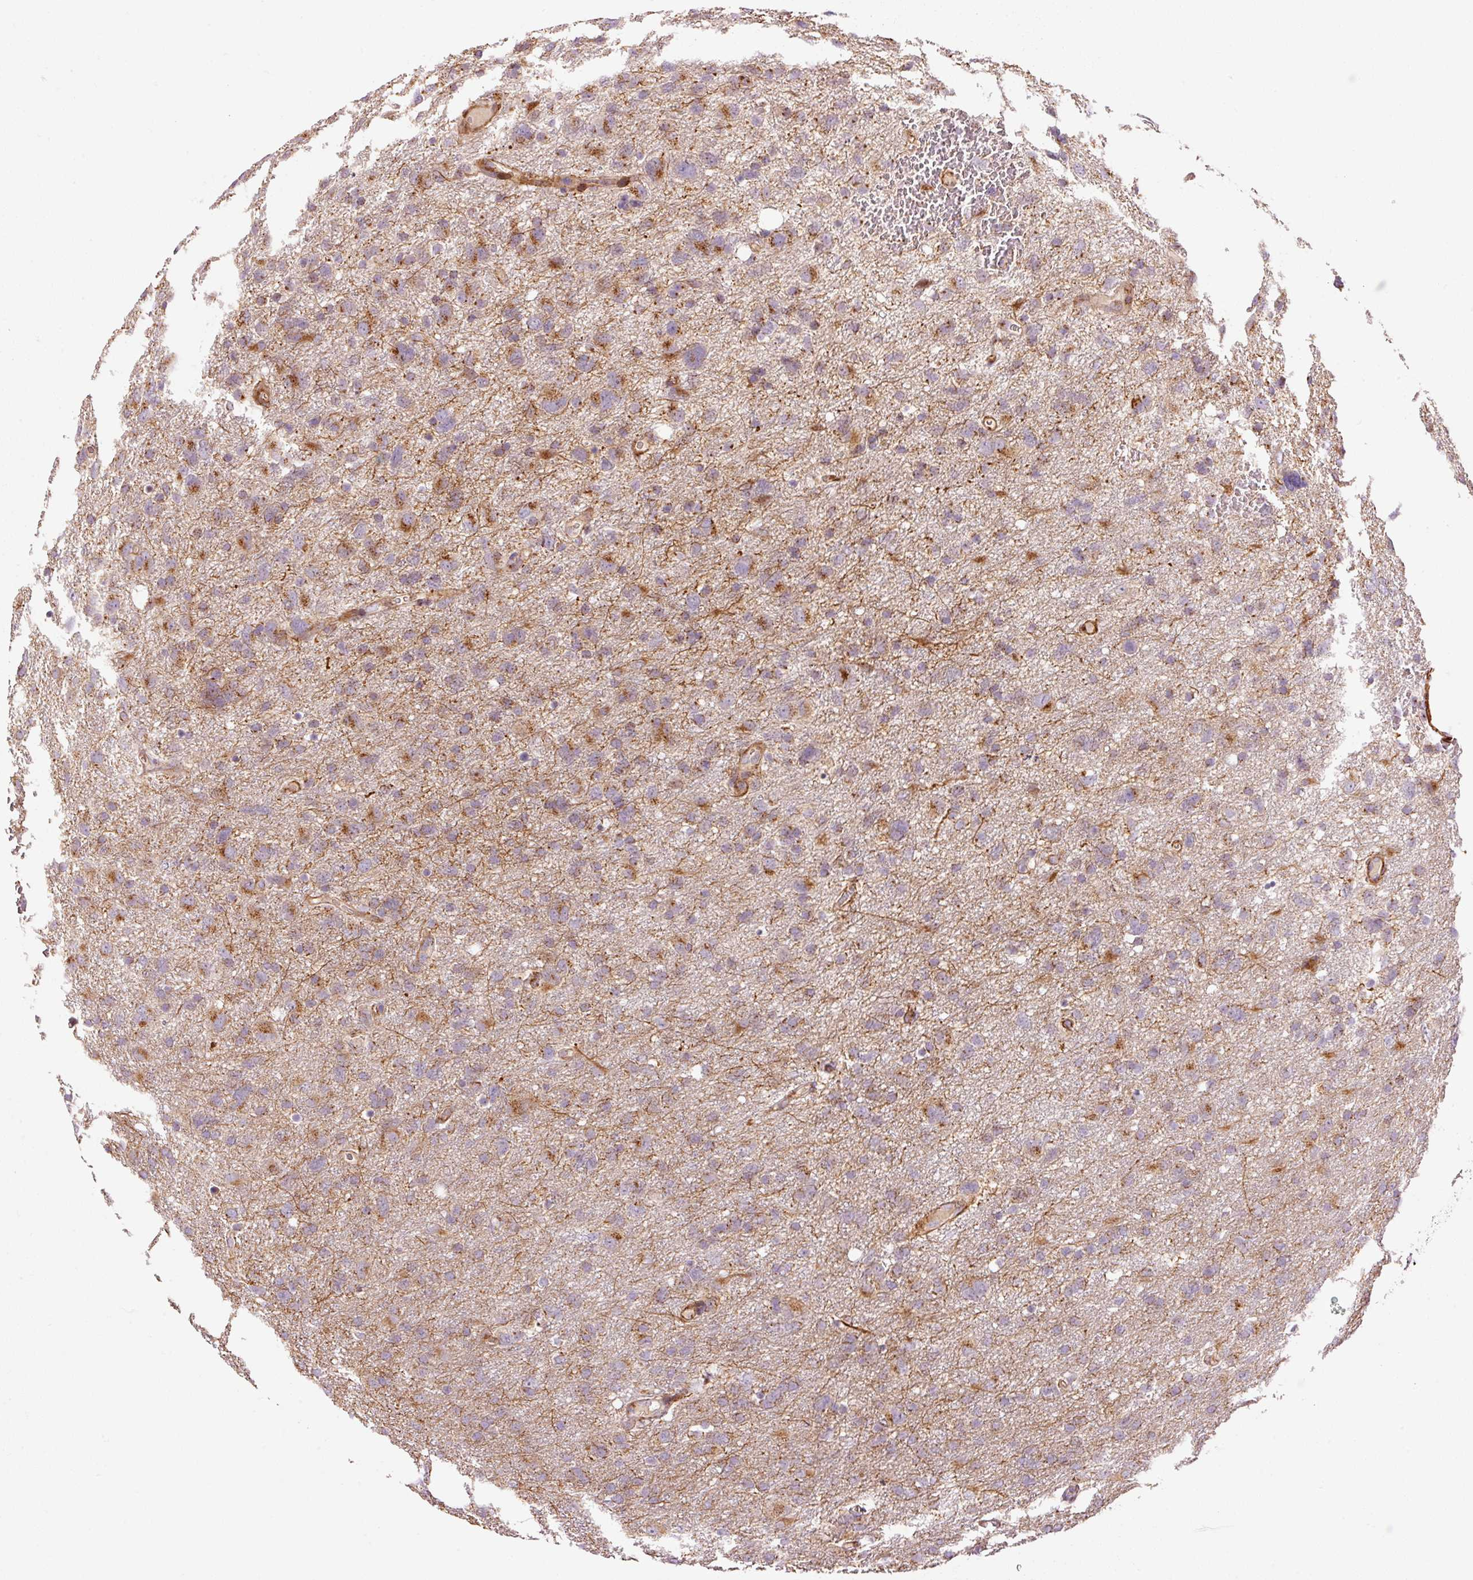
{"staining": {"intensity": "moderate", "quantity": "25%-75%", "location": "cytoplasmic/membranous"}, "tissue": "glioma", "cell_type": "Tumor cells", "image_type": "cancer", "snomed": [{"axis": "morphology", "description": "Glioma, malignant, High grade"}, {"axis": "topography", "description": "Brain"}], "caption": "Immunohistochemistry of human malignant glioma (high-grade) displays medium levels of moderate cytoplasmic/membranous expression in about 25%-75% of tumor cells.", "gene": "PPP1R14B", "patient": {"sex": "male", "age": 61}}